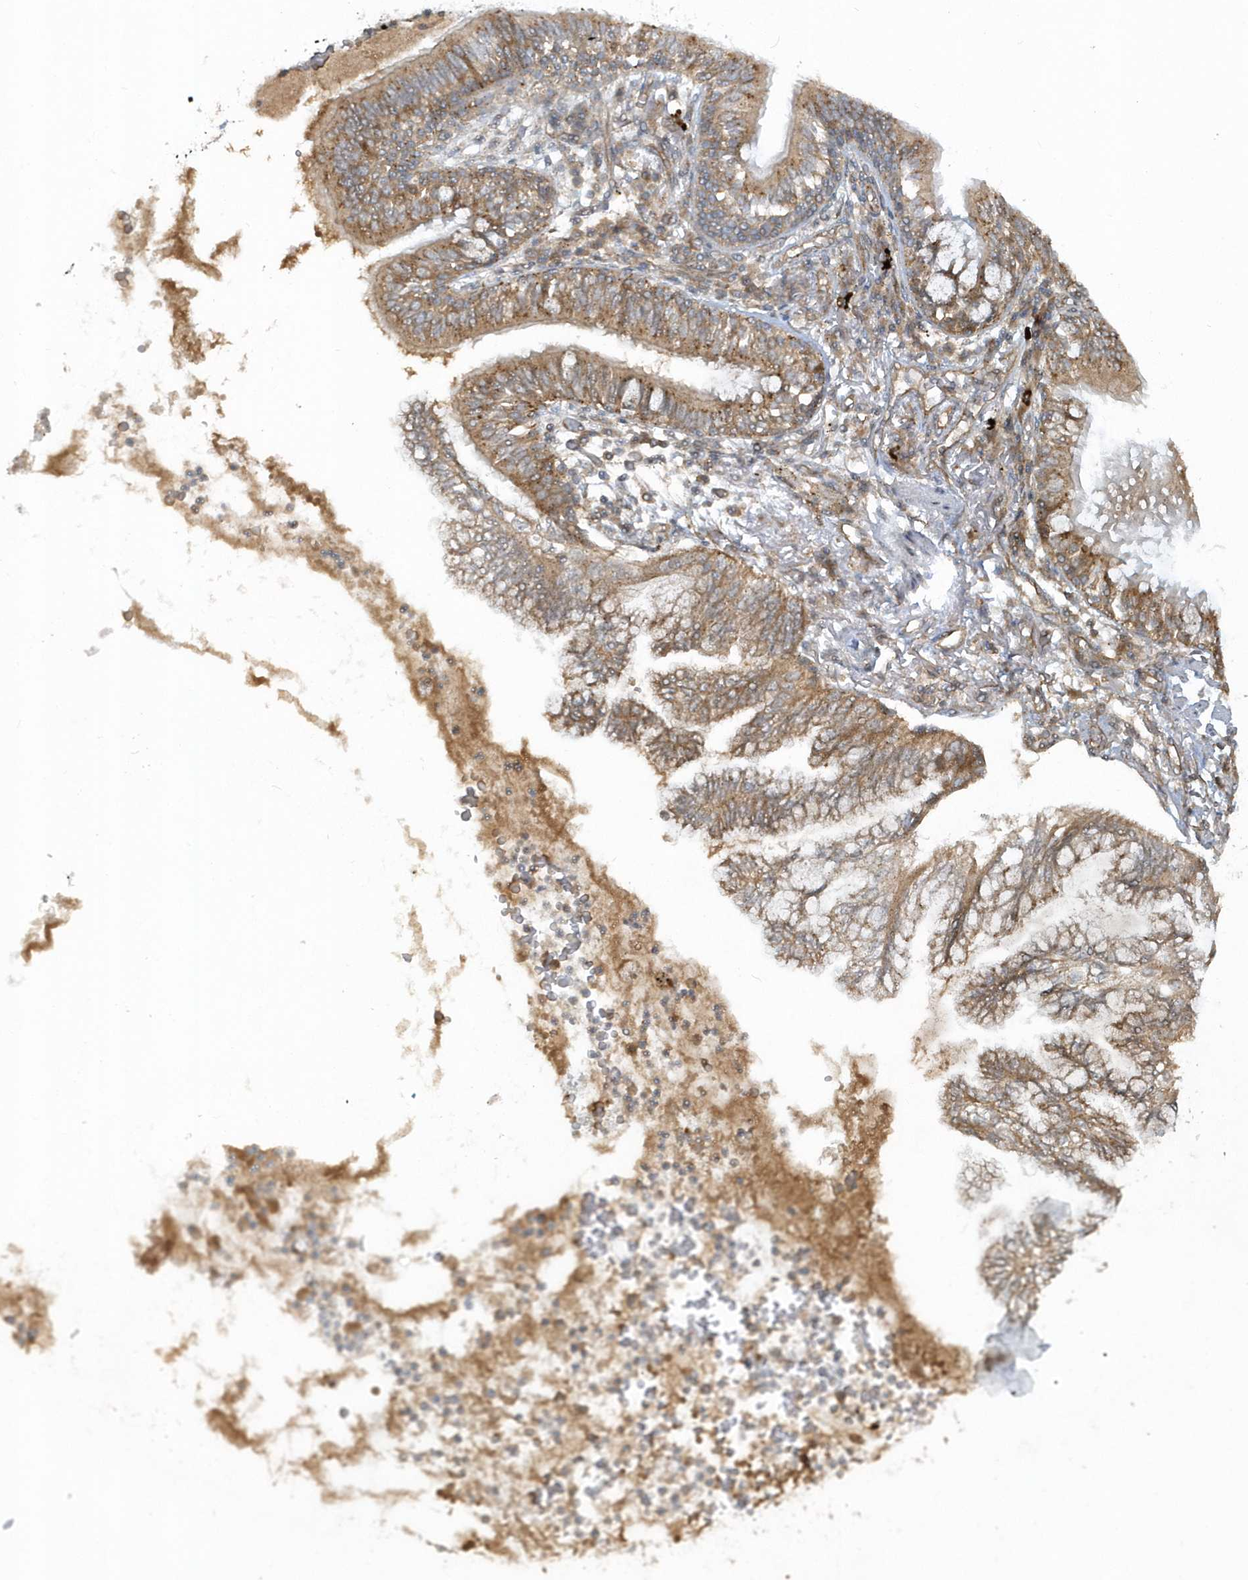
{"staining": {"intensity": "moderate", "quantity": ">75%", "location": "cytoplasmic/membranous"}, "tissue": "lung cancer", "cell_type": "Tumor cells", "image_type": "cancer", "snomed": [{"axis": "morphology", "description": "Adenocarcinoma, NOS"}, {"axis": "topography", "description": "Lung"}], "caption": "A high-resolution image shows immunohistochemistry (IHC) staining of adenocarcinoma (lung), which exhibits moderate cytoplasmic/membranous staining in about >75% of tumor cells.", "gene": "STIM2", "patient": {"sex": "female", "age": 70}}